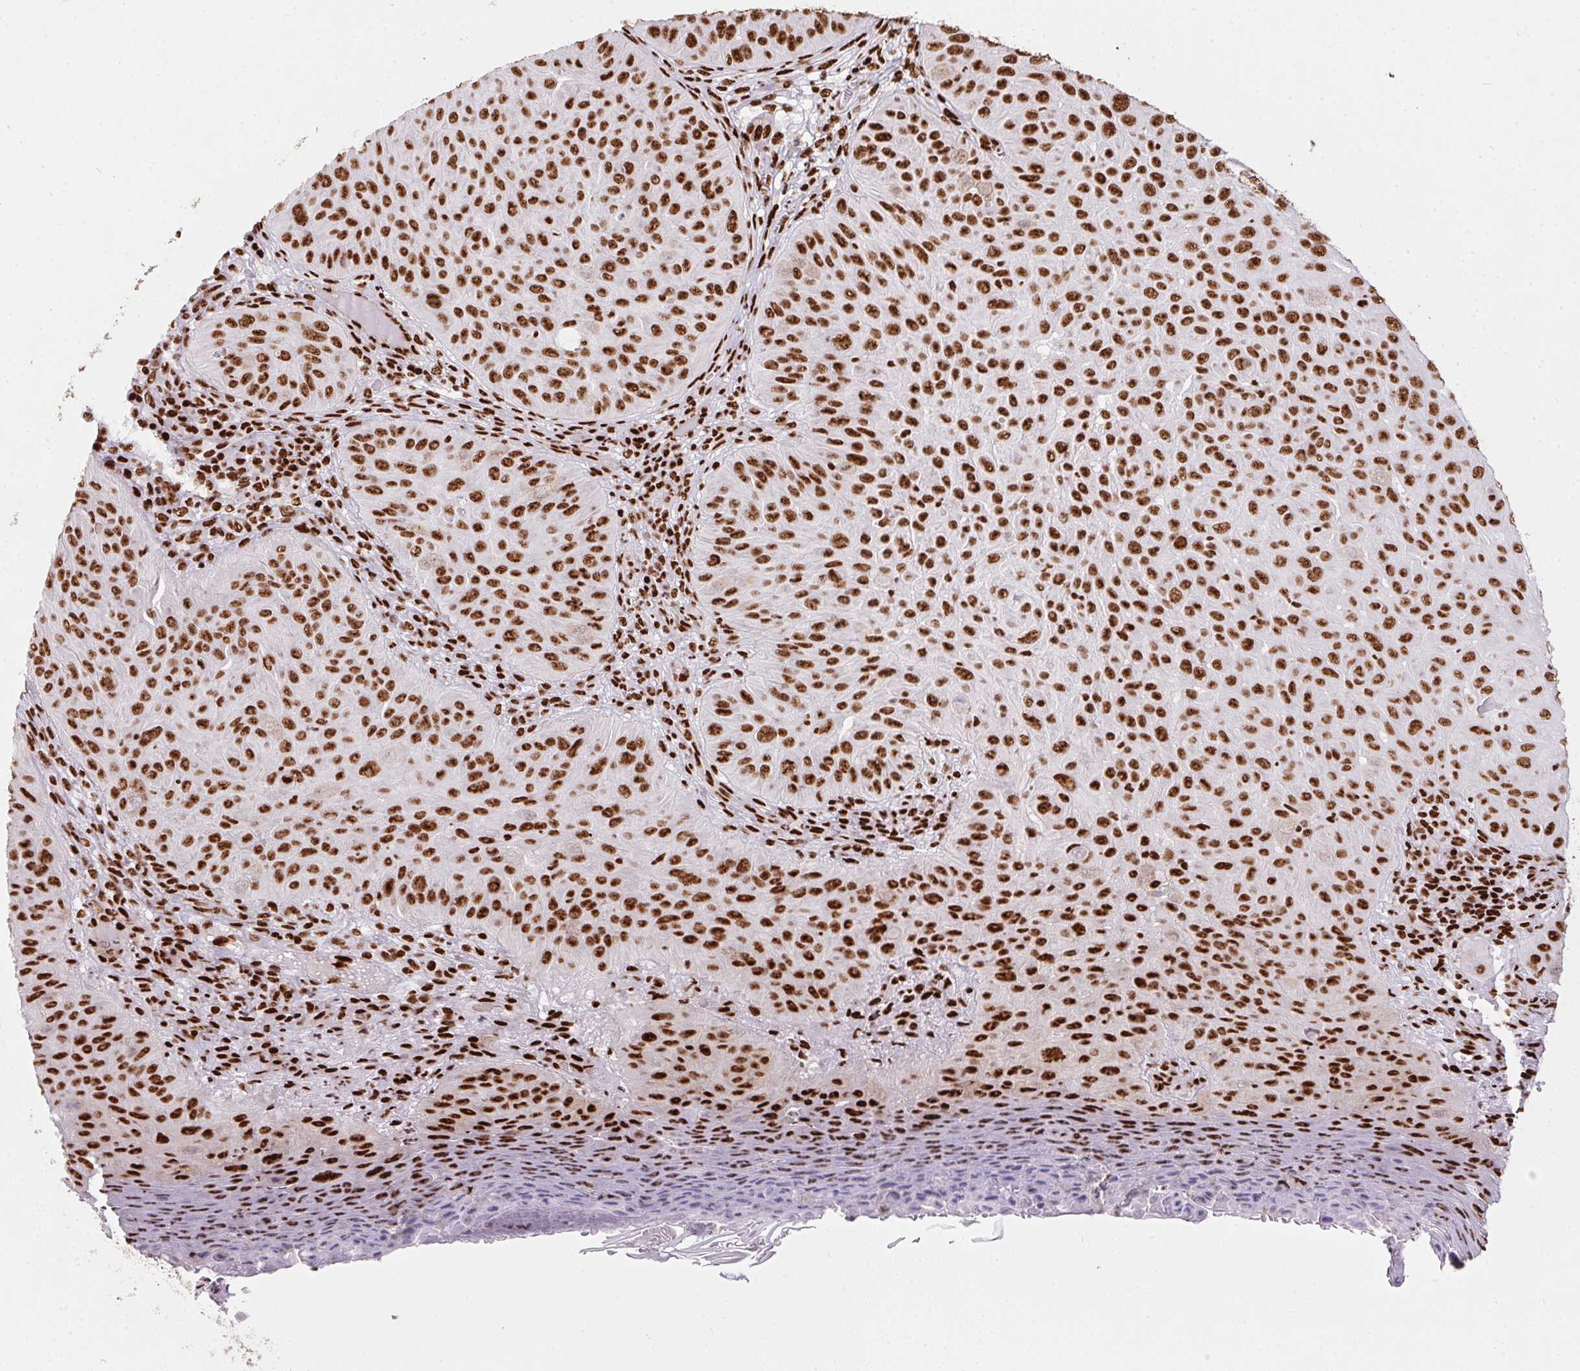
{"staining": {"intensity": "strong", "quantity": ">75%", "location": "nuclear"}, "tissue": "skin cancer", "cell_type": "Tumor cells", "image_type": "cancer", "snomed": [{"axis": "morphology", "description": "Squamous cell carcinoma, NOS"}, {"axis": "topography", "description": "Skin"}], "caption": "A brown stain shows strong nuclear positivity of a protein in human skin cancer tumor cells. The protein of interest is stained brown, and the nuclei are stained in blue (DAB IHC with brightfield microscopy, high magnification).", "gene": "PAGE3", "patient": {"sex": "male", "age": 82}}